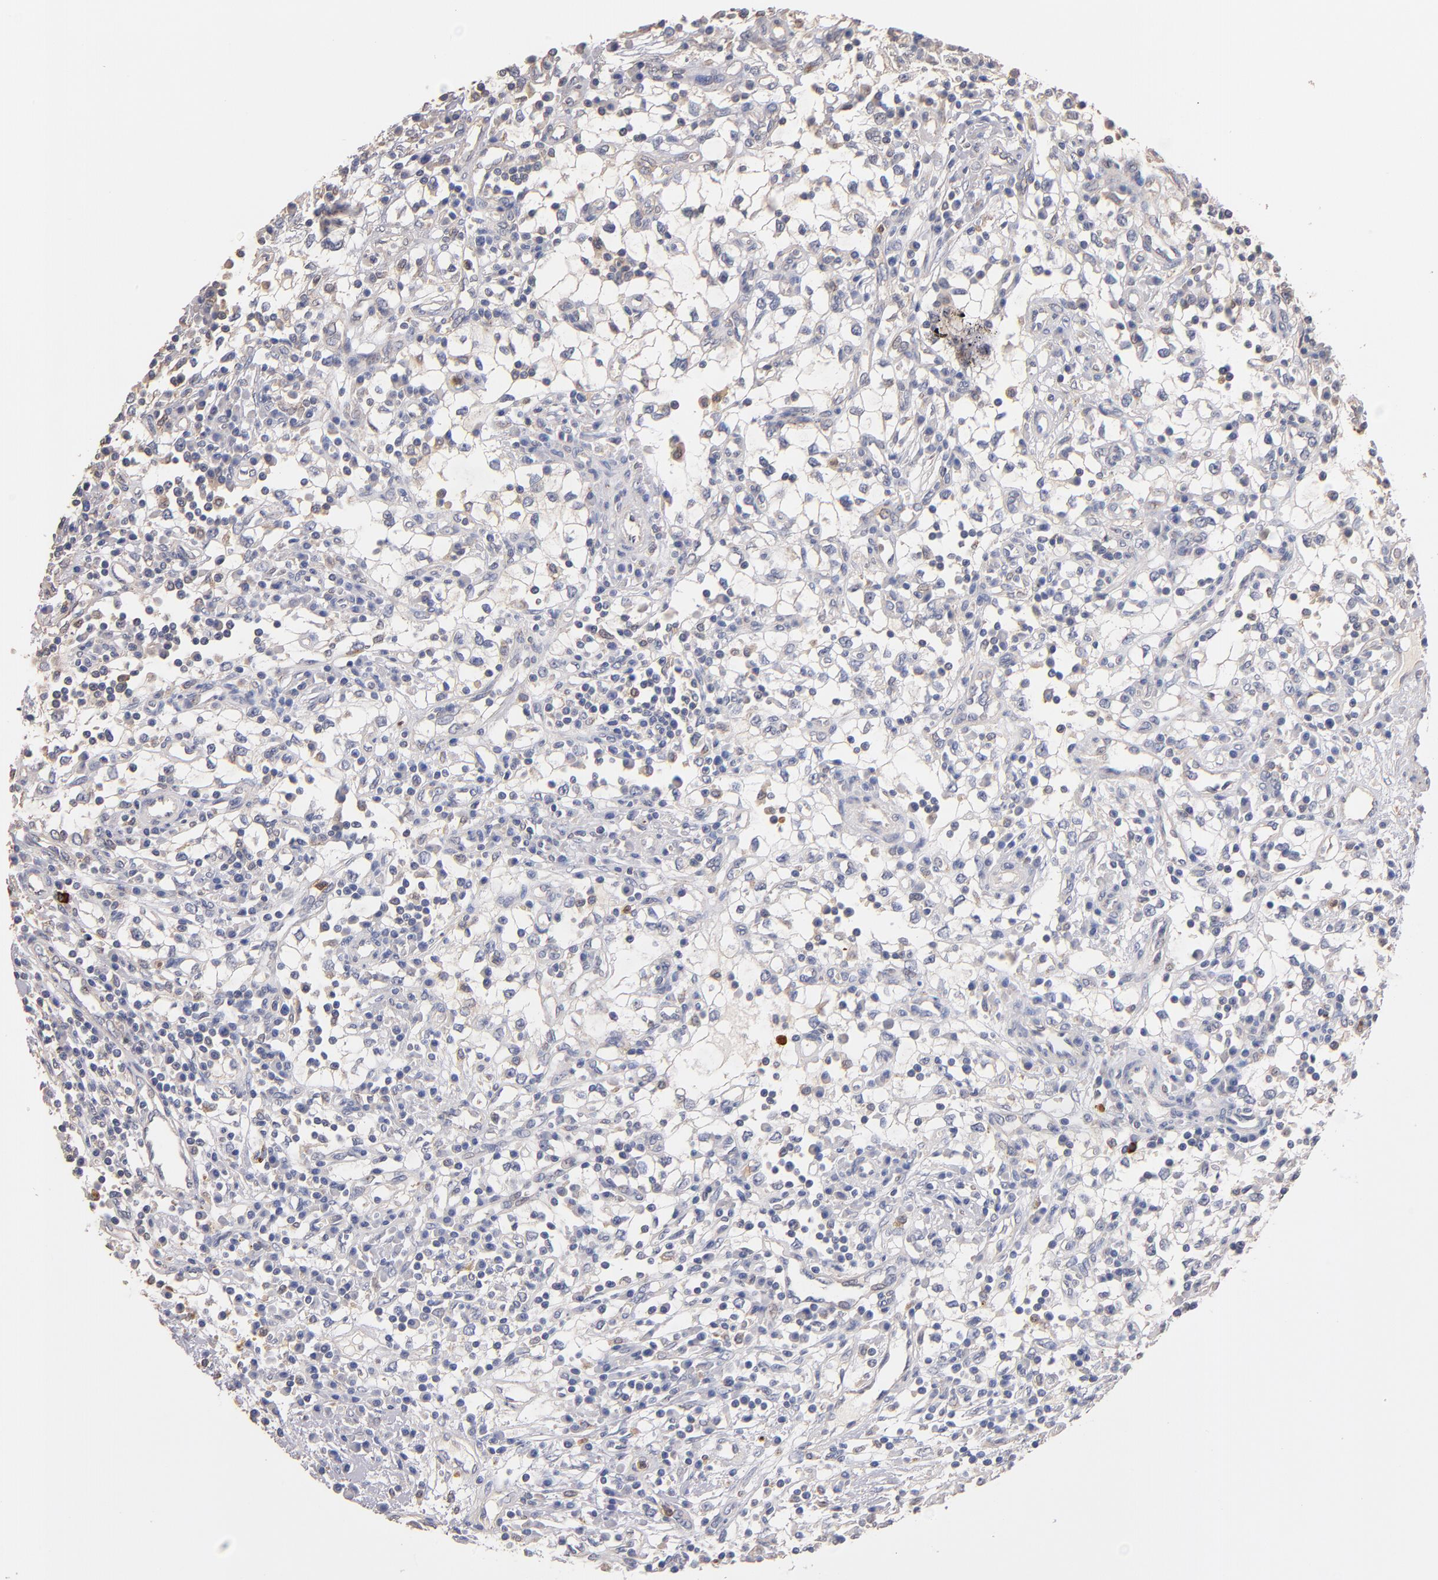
{"staining": {"intensity": "negative", "quantity": "none", "location": "none"}, "tissue": "renal cancer", "cell_type": "Tumor cells", "image_type": "cancer", "snomed": [{"axis": "morphology", "description": "Adenocarcinoma, NOS"}, {"axis": "topography", "description": "Kidney"}], "caption": "Tumor cells show no significant protein expression in adenocarcinoma (renal).", "gene": "RO60", "patient": {"sex": "male", "age": 82}}